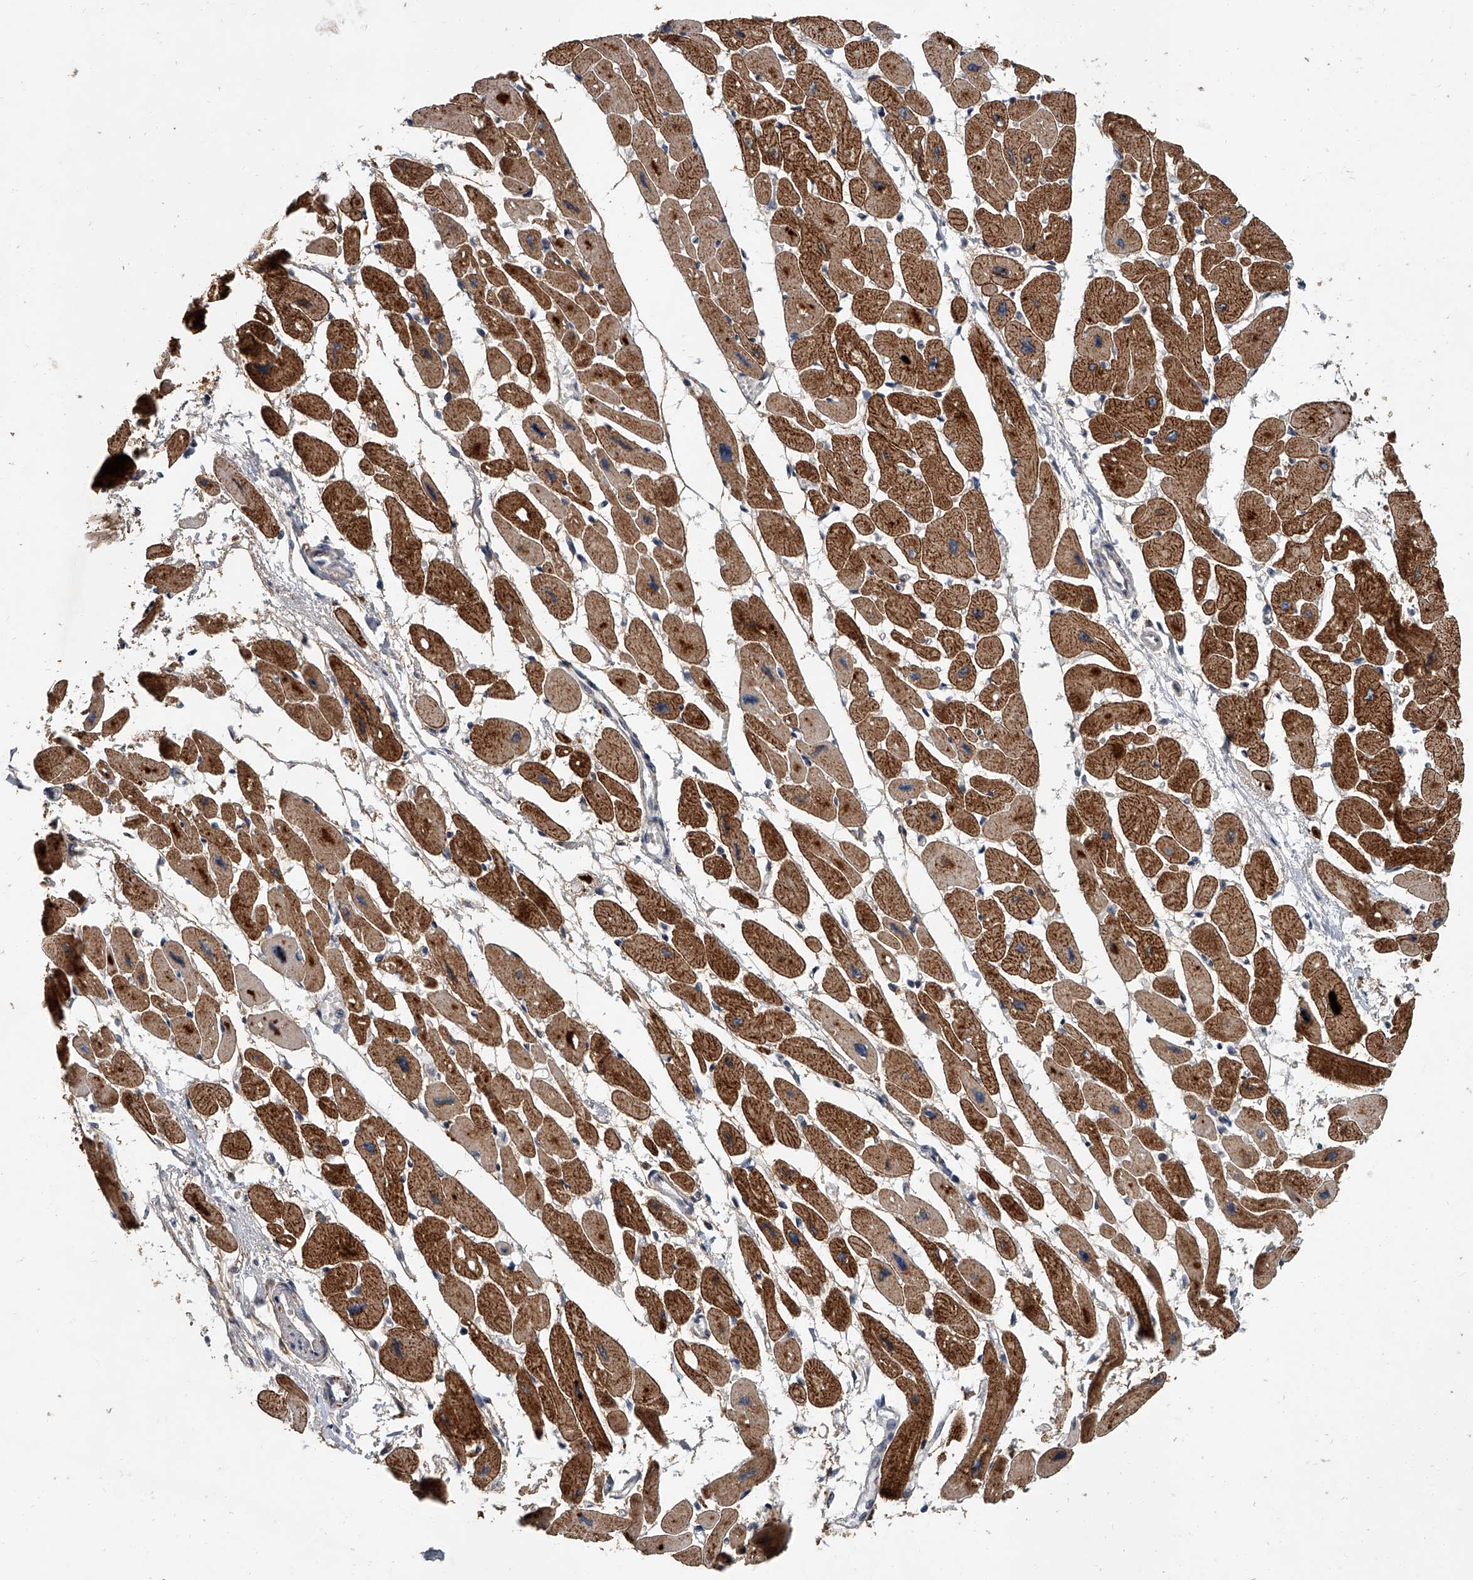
{"staining": {"intensity": "strong", "quantity": ">75%", "location": "cytoplasmic/membranous"}, "tissue": "heart muscle", "cell_type": "Cardiomyocytes", "image_type": "normal", "snomed": [{"axis": "morphology", "description": "Normal tissue, NOS"}, {"axis": "topography", "description": "Heart"}], "caption": "Heart muscle stained with DAB immunohistochemistry exhibits high levels of strong cytoplasmic/membranous staining in approximately >75% of cardiomyocytes.", "gene": "JAG2", "patient": {"sex": "female", "age": 54}}